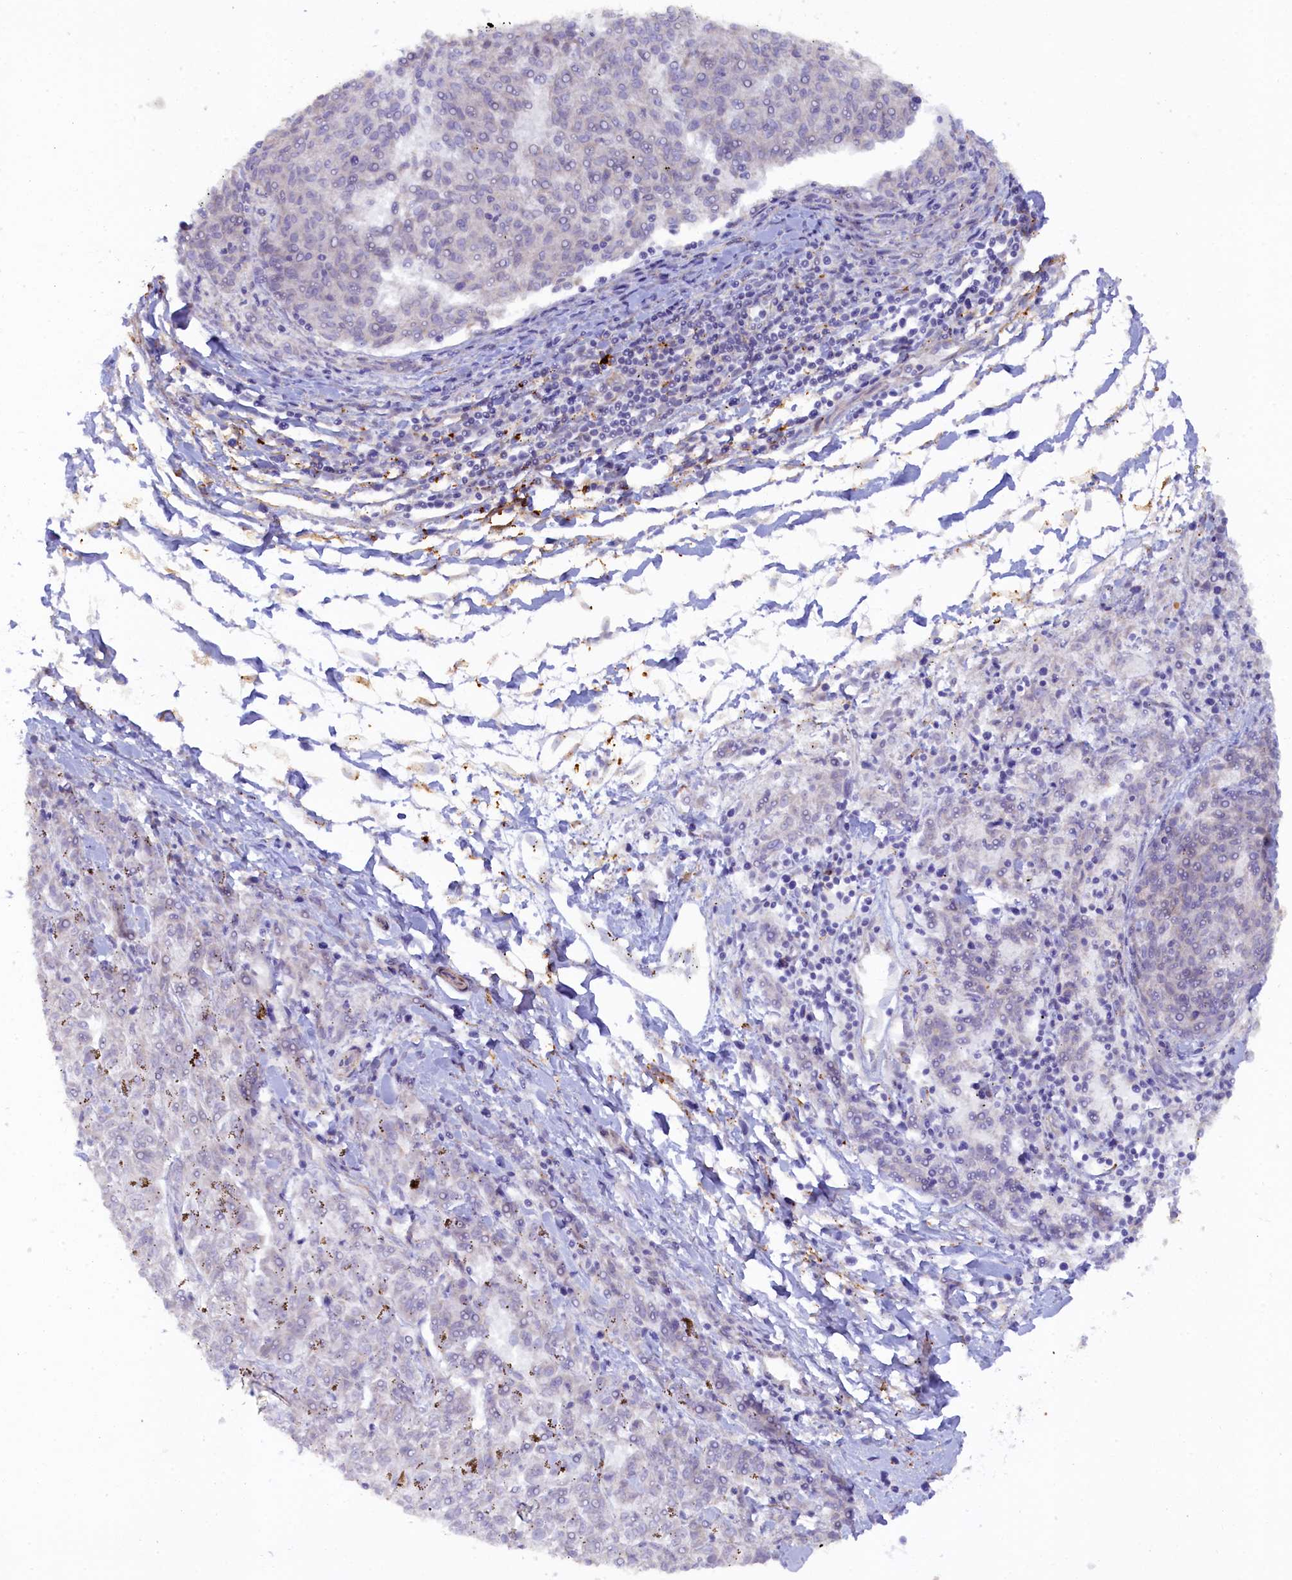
{"staining": {"intensity": "negative", "quantity": "none", "location": "none"}, "tissue": "melanoma", "cell_type": "Tumor cells", "image_type": "cancer", "snomed": [{"axis": "morphology", "description": "Malignant melanoma, NOS"}, {"axis": "topography", "description": "Skin"}], "caption": "A high-resolution photomicrograph shows immunohistochemistry staining of melanoma, which demonstrates no significant expression in tumor cells. (Stains: DAB immunohistochemistry (IHC) with hematoxylin counter stain, Microscopy: brightfield microscopy at high magnification).", "gene": "POGLUT3", "patient": {"sex": "female", "age": 72}}